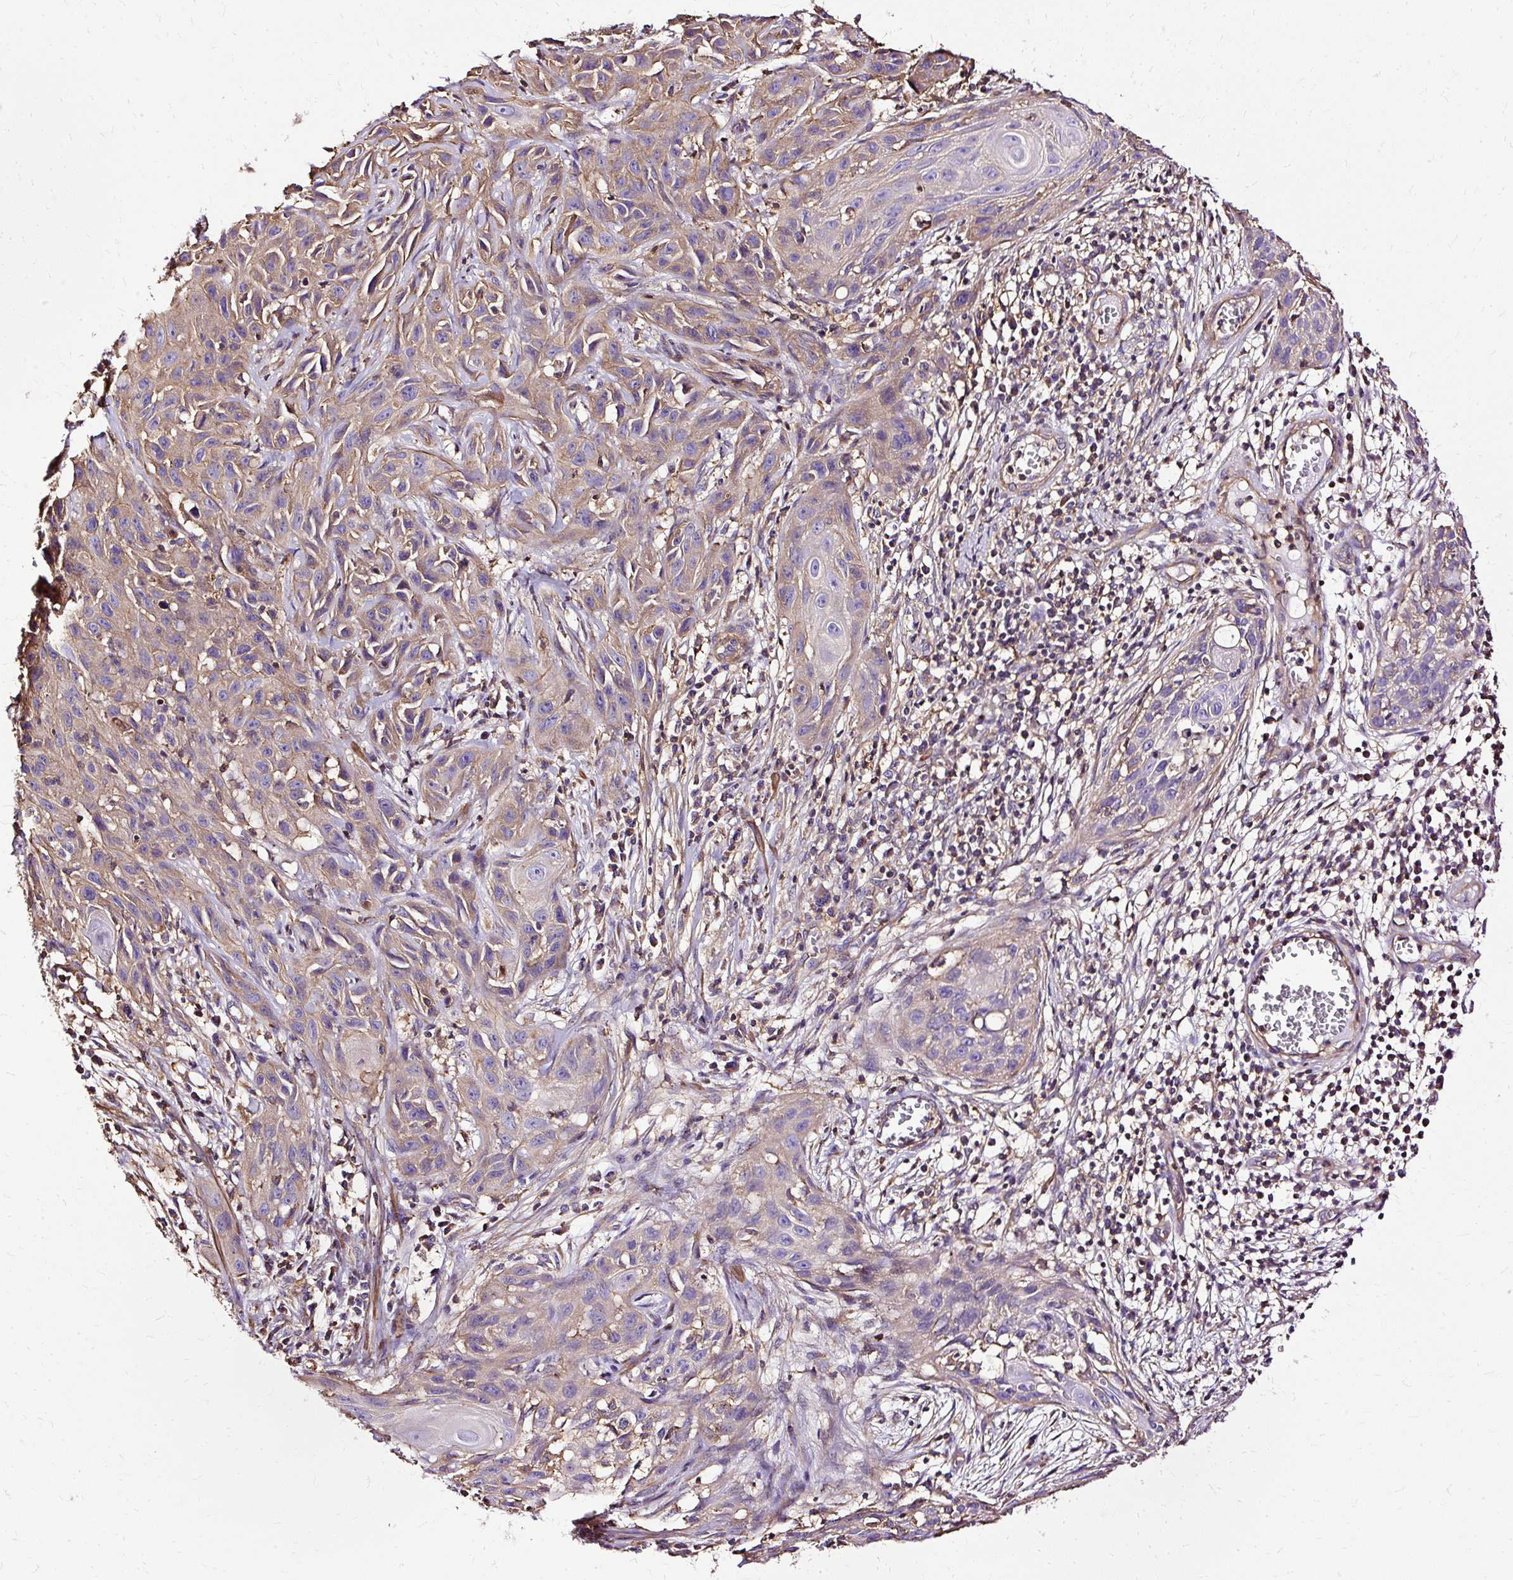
{"staining": {"intensity": "weak", "quantity": "25%-75%", "location": "cytoplasmic/membranous"}, "tissue": "skin cancer", "cell_type": "Tumor cells", "image_type": "cancer", "snomed": [{"axis": "morphology", "description": "Squamous cell carcinoma, NOS"}, {"axis": "topography", "description": "Skin"}, {"axis": "topography", "description": "Vulva"}], "caption": "Immunohistochemical staining of human skin cancer (squamous cell carcinoma) exhibits low levels of weak cytoplasmic/membranous protein staining in approximately 25%-75% of tumor cells. Ihc stains the protein in brown and the nuclei are stained blue.", "gene": "KLHL11", "patient": {"sex": "female", "age": 83}}